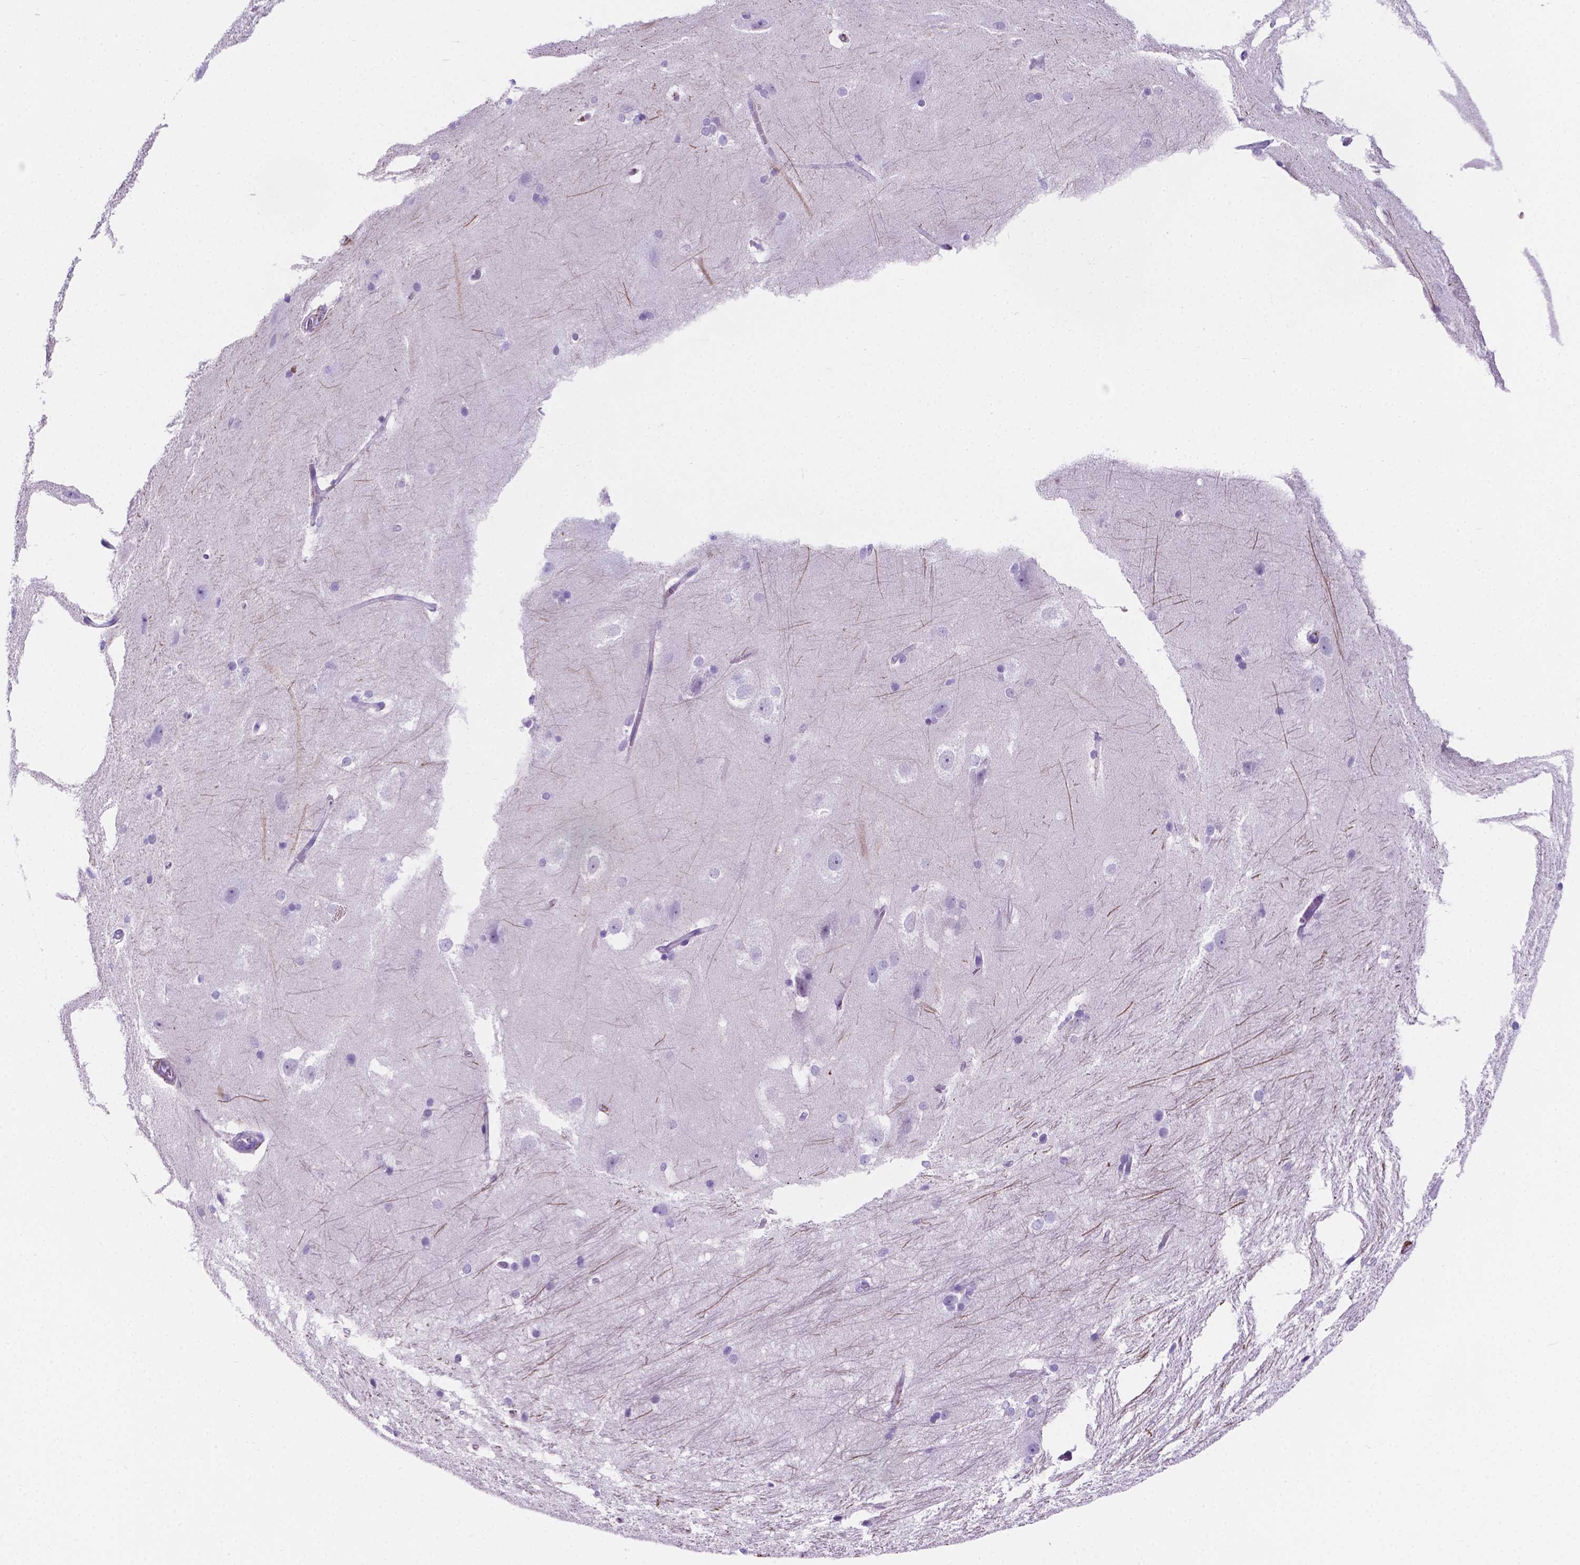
{"staining": {"intensity": "negative", "quantity": "none", "location": "none"}, "tissue": "hippocampus", "cell_type": "Glial cells", "image_type": "normal", "snomed": [{"axis": "morphology", "description": "Normal tissue, NOS"}, {"axis": "topography", "description": "Cerebral cortex"}, {"axis": "topography", "description": "Hippocampus"}], "caption": "Glial cells are negative for protein expression in benign human hippocampus.", "gene": "MACF1", "patient": {"sex": "female", "age": 19}}